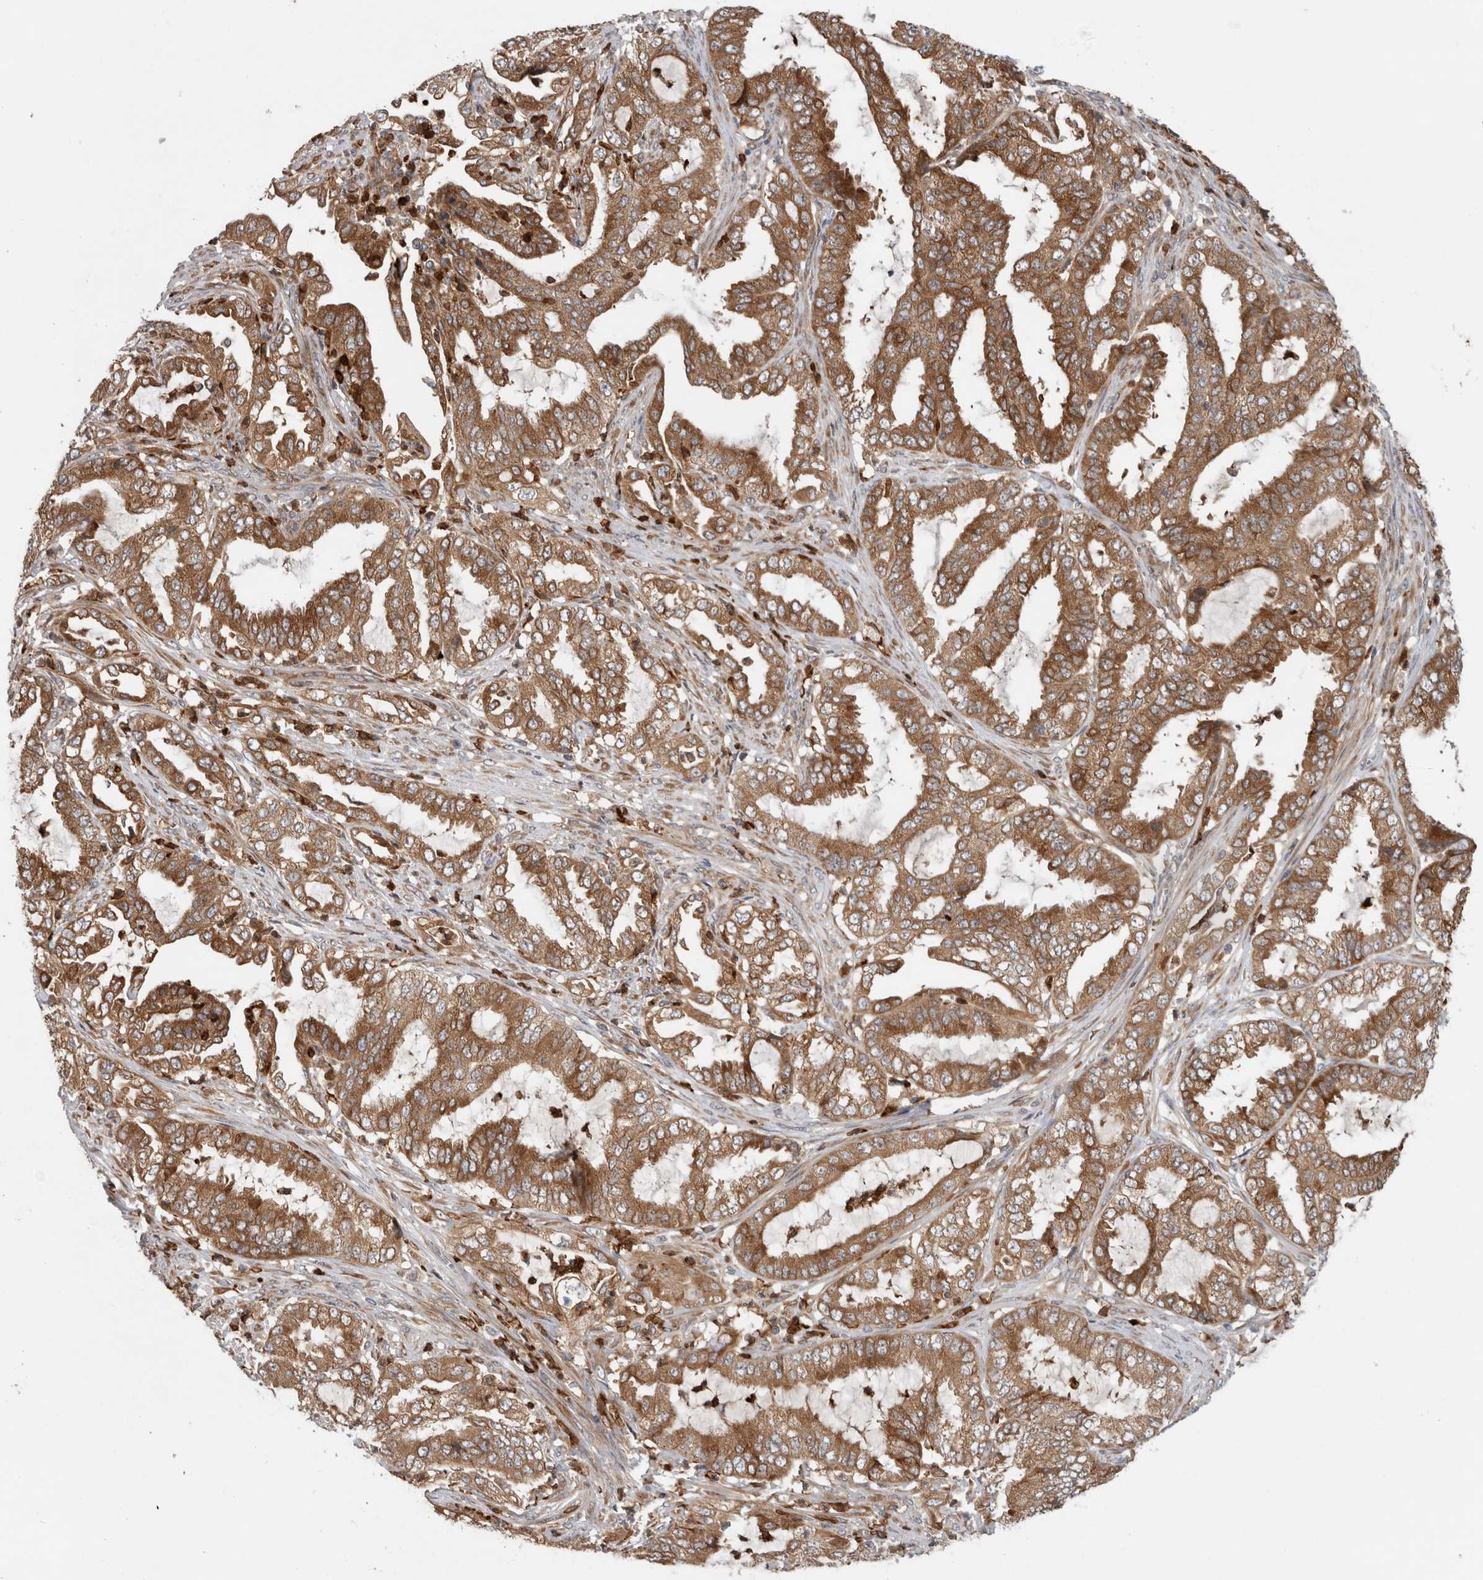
{"staining": {"intensity": "moderate", "quantity": ">75%", "location": "cytoplasmic/membranous"}, "tissue": "endometrial cancer", "cell_type": "Tumor cells", "image_type": "cancer", "snomed": [{"axis": "morphology", "description": "Adenocarcinoma, NOS"}, {"axis": "topography", "description": "Endometrium"}], "caption": "Endometrial cancer tissue displays moderate cytoplasmic/membranous expression in about >75% of tumor cells, visualized by immunohistochemistry.", "gene": "PDCD2", "patient": {"sex": "female", "age": 51}}